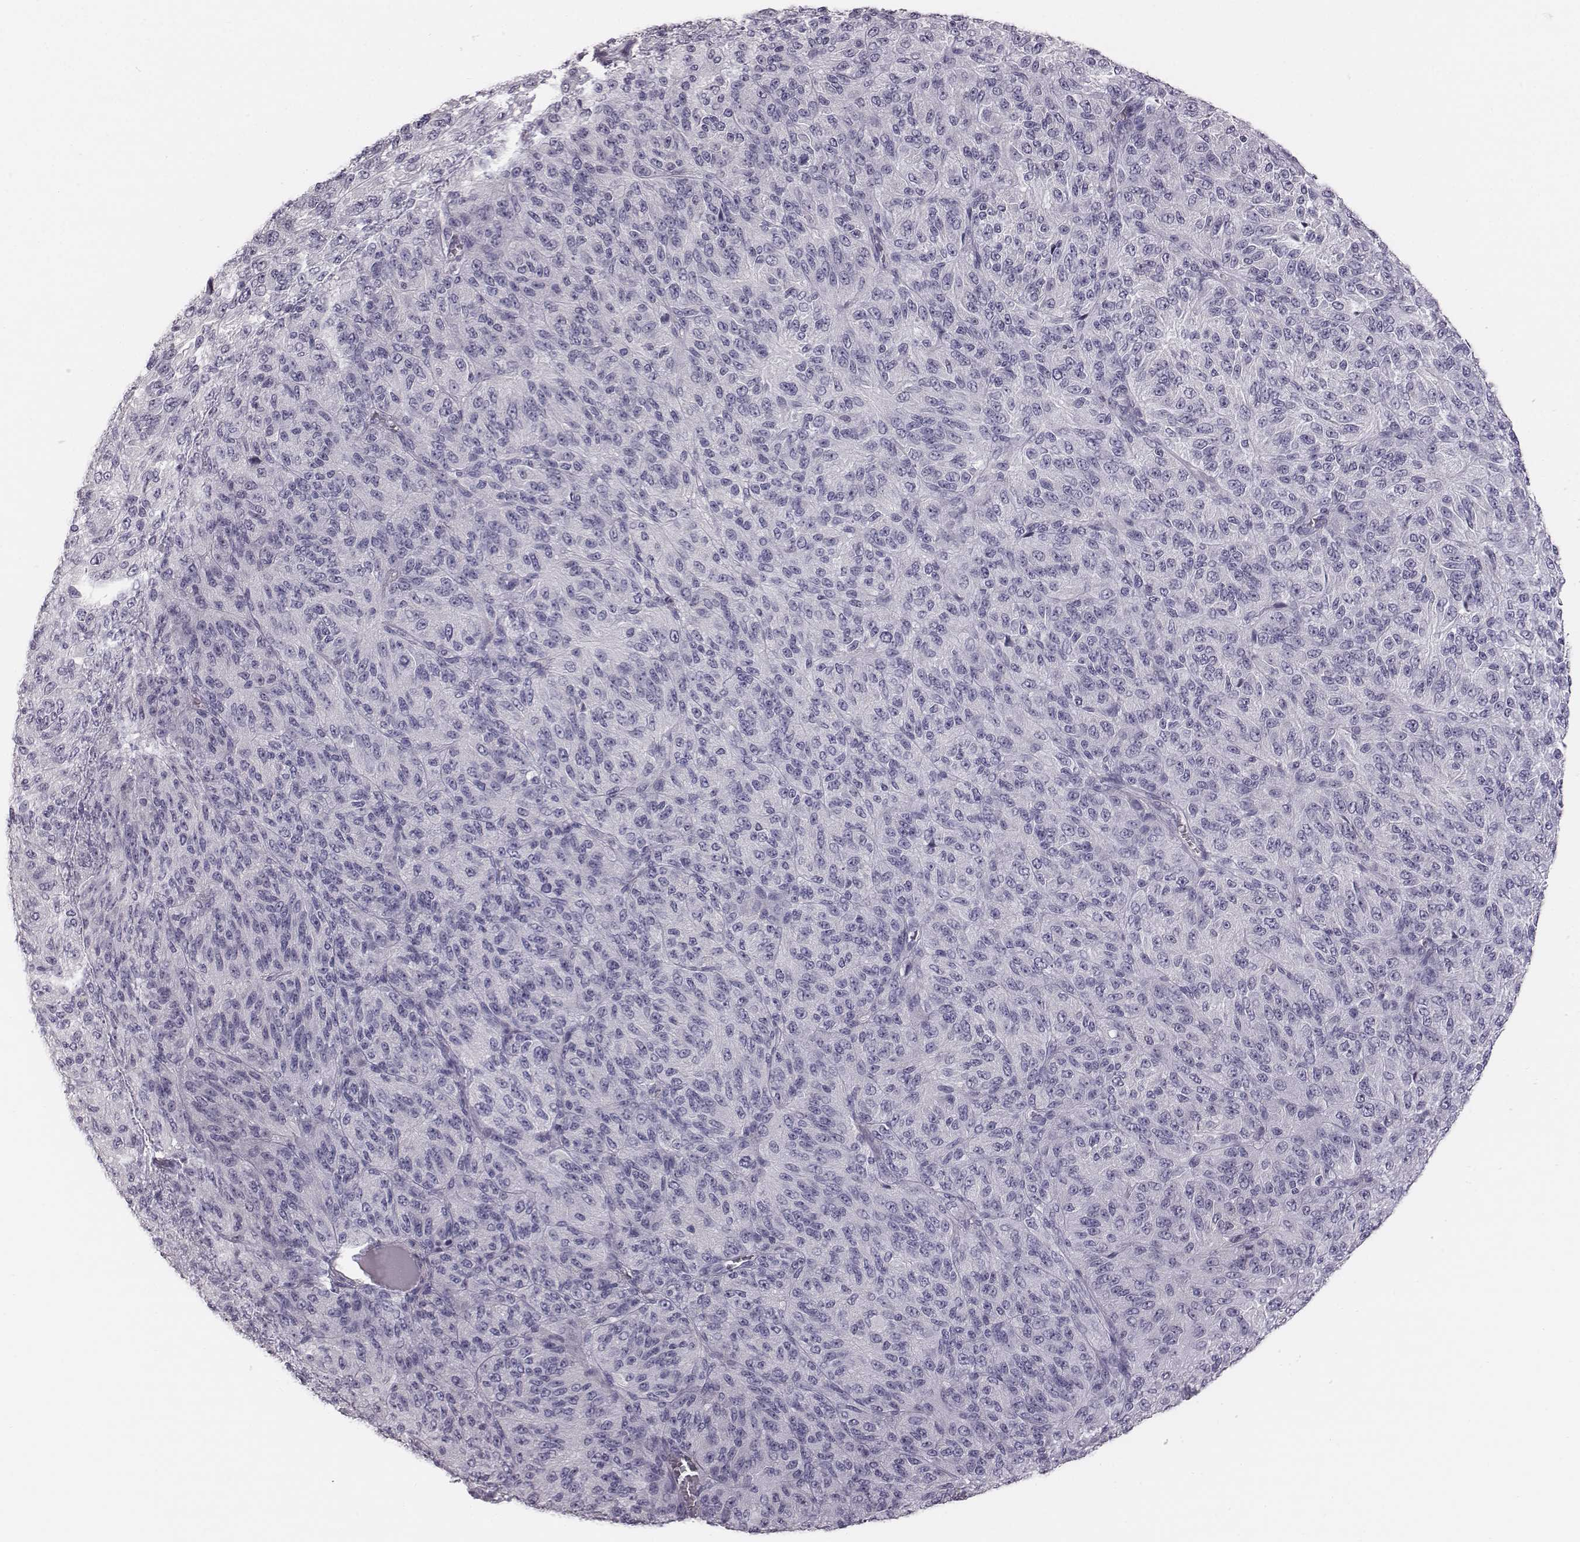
{"staining": {"intensity": "negative", "quantity": "none", "location": "none"}, "tissue": "melanoma", "cell_type": "Tumor cells", "image_type": "cancer", "snomed": [{"axis": "morphology", "description": "Malignant melanoma, Metastatic site"}, {"axis": "topography", "description": "Brain"}], "caption": "IHC photomicrograph of human malignant melanoma (metastatic site) stained for a protein (brown), which displays no positivity in tumor cells.", "gene": "CRISP1", "patient": {"sex": "female", "age": 56}}